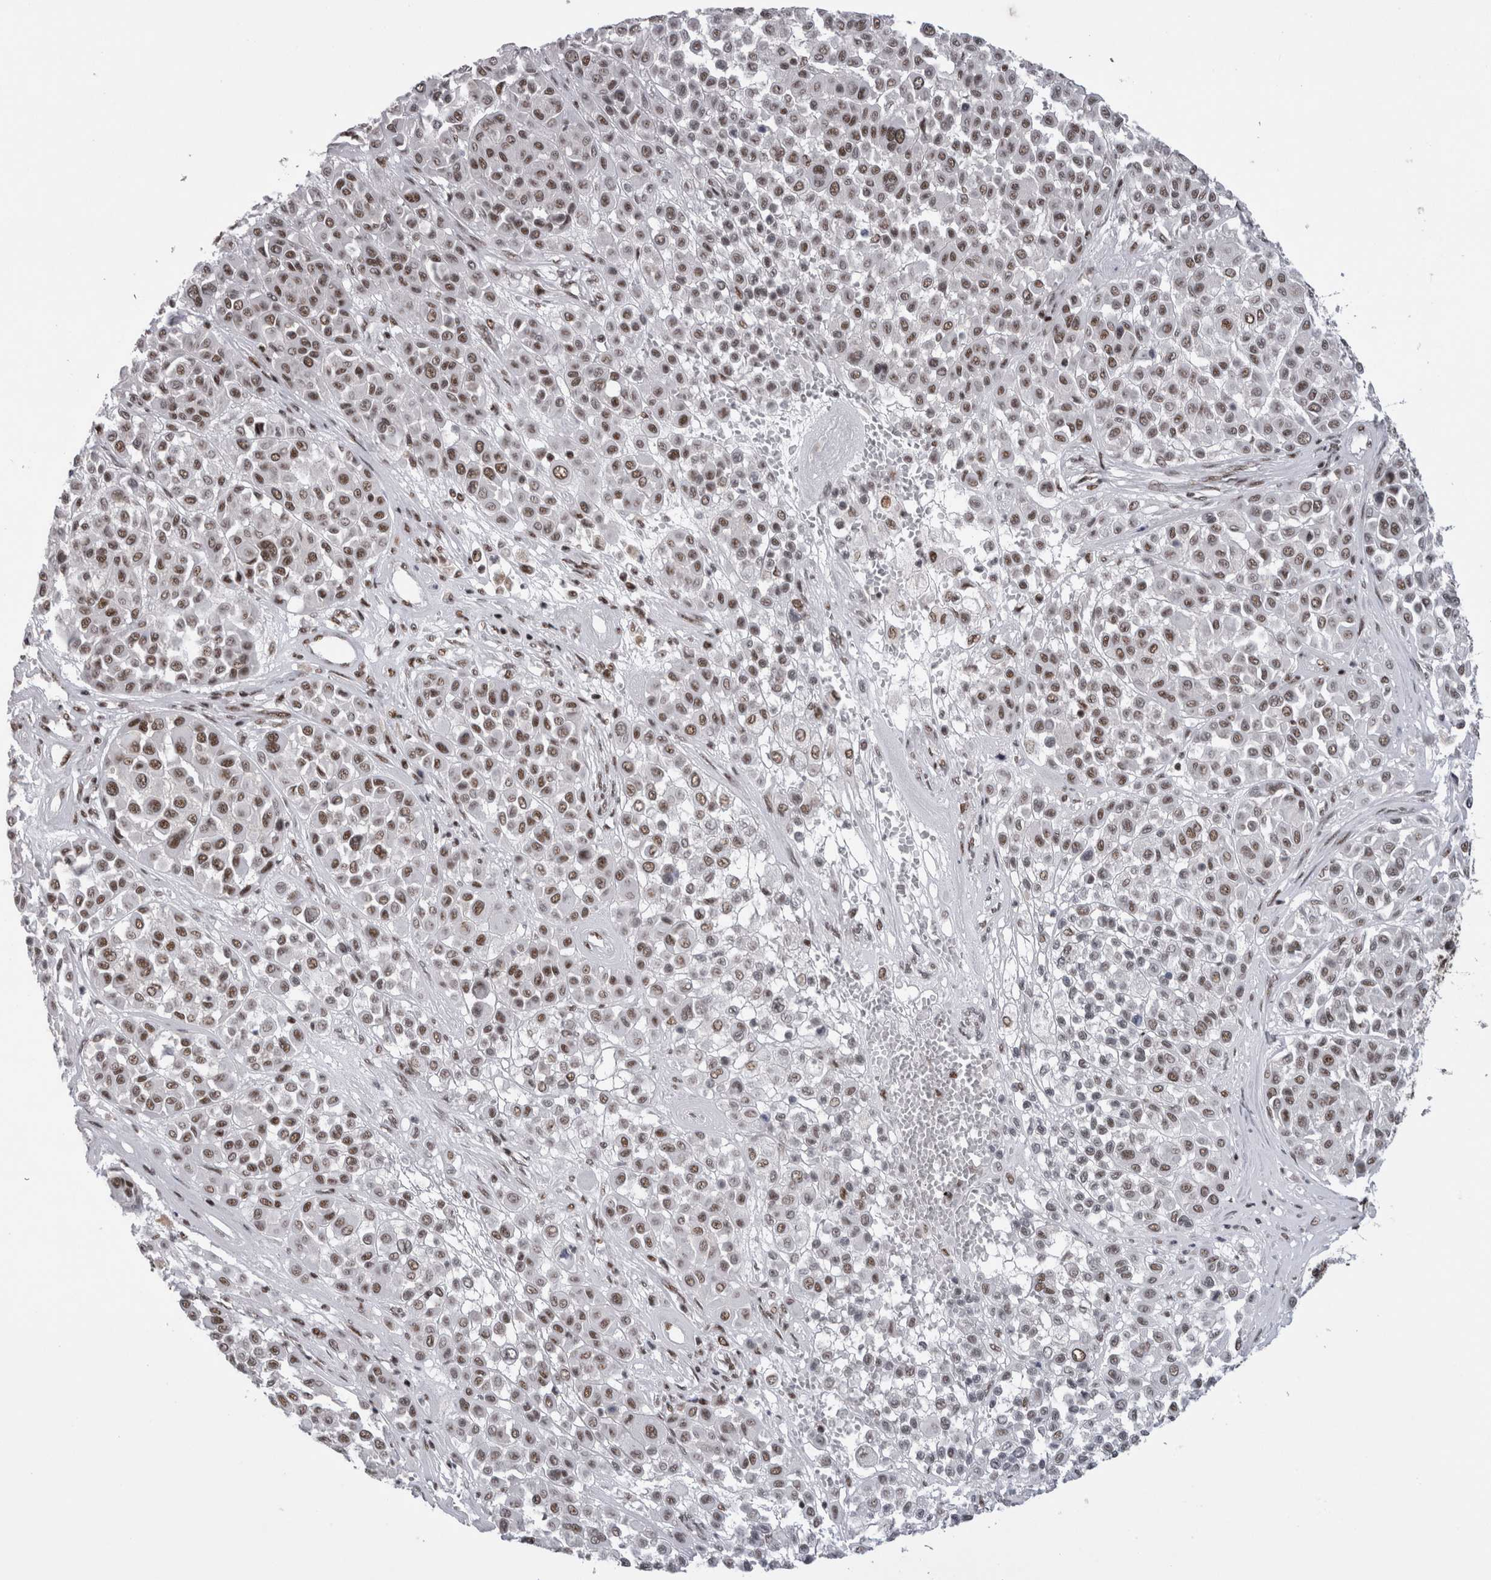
{"staining": {"intensity": "weak", "quantity": ">75%", "location": "nuclear"}, "tissue": "melanoma", "cell_type": "Tumor cells", "image_type": "cancer", "snomed": [{"axis": "morphology", "description": "Malignant melanoma, Metastatic site"}, {"axis": "topography", "description": "Soft tissue"}], "caption": "IHC micrograph of neoplastic tissue: human malignant melanoma (metastatic site) stained using immunohistochemistry shows low levels of weak protein expression localized specifically in the nuclear of tumor cells, appearing as a nuclear brown color.", "gene": "CDK11A", "patient": {"sex": "male", "age": 41}}